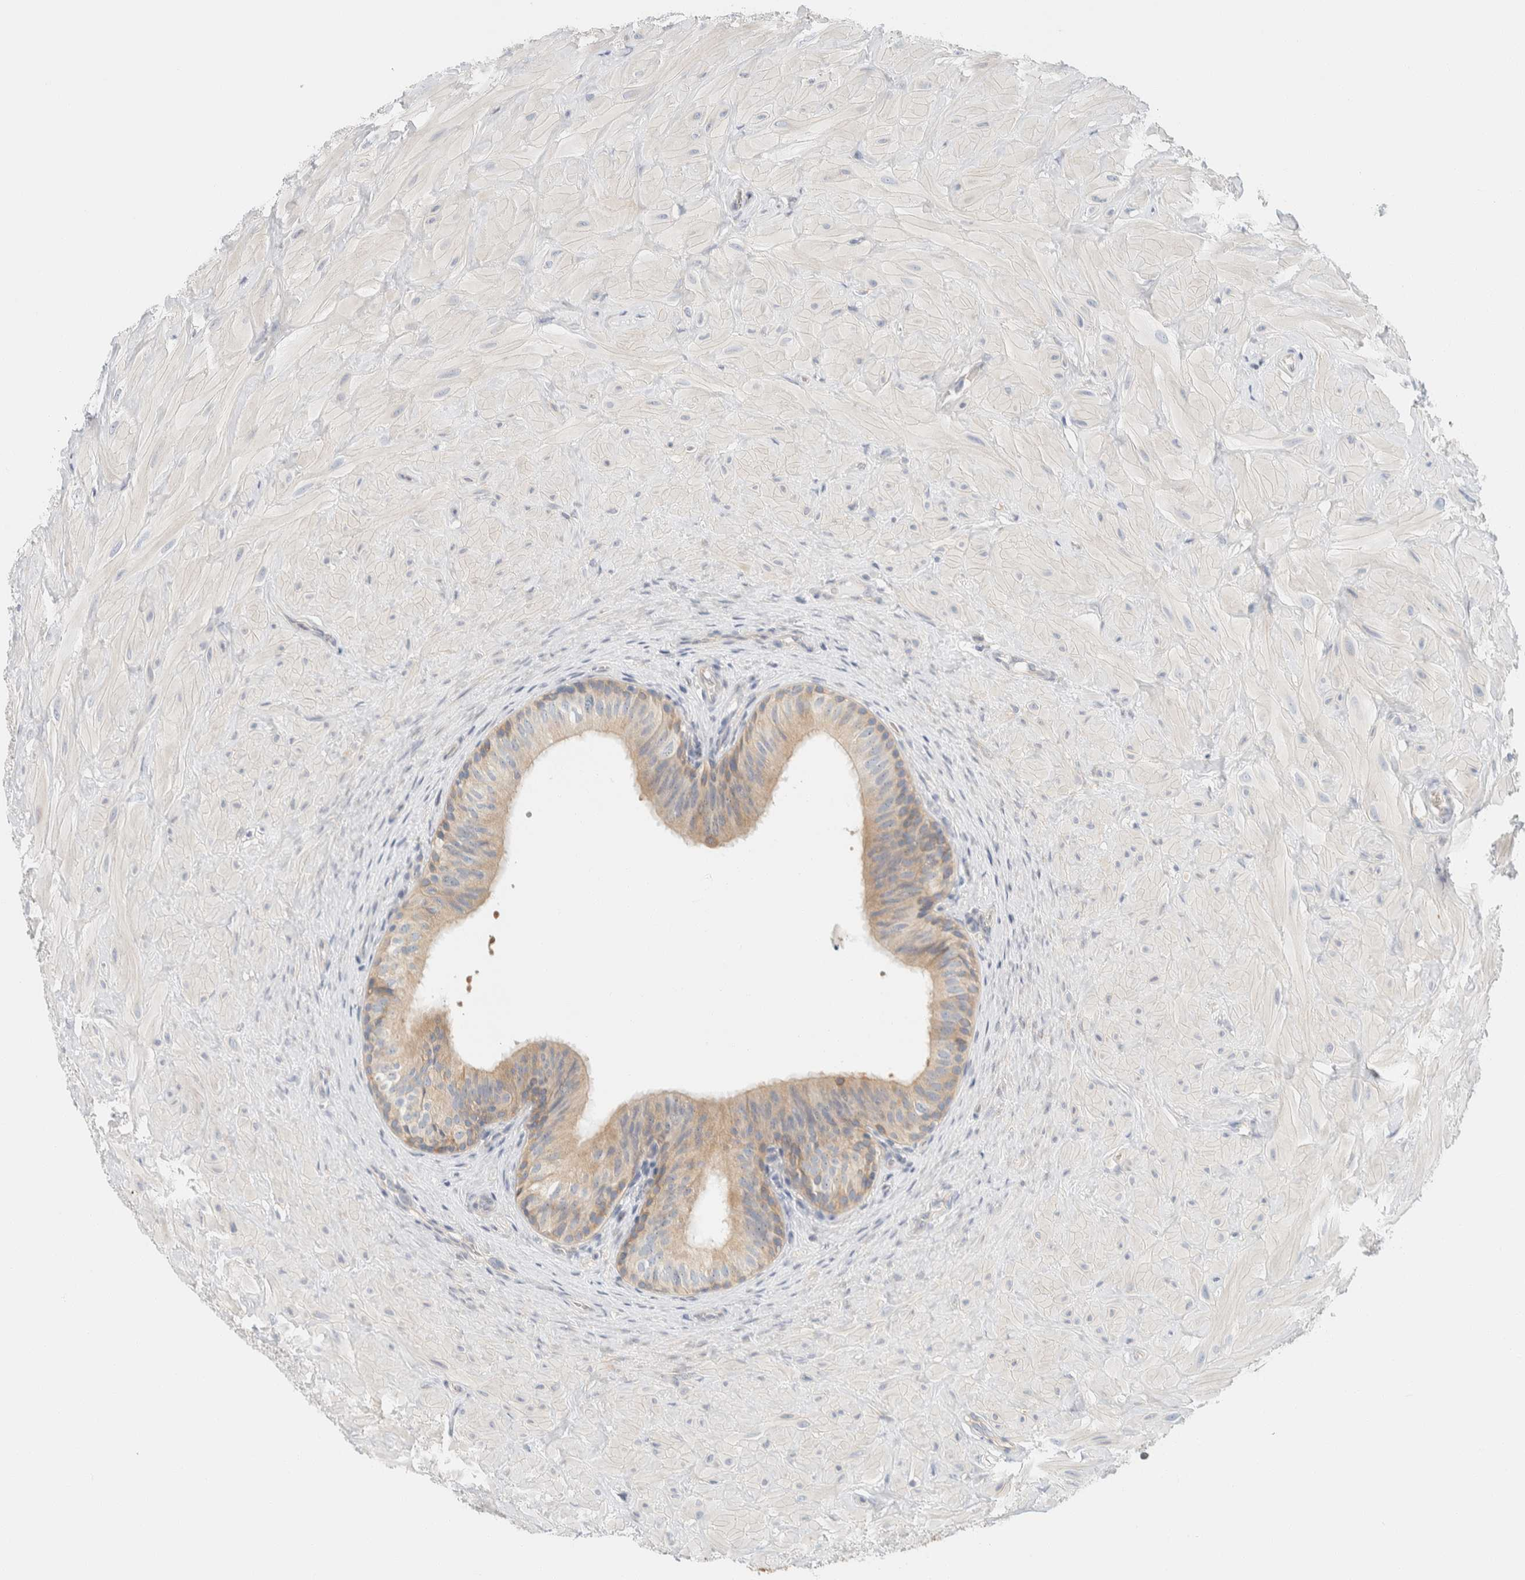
{"staining": {"intensity": "weak", "quantity": ">75%", "location": "cytoplasmic/membranous"}, "tissue": "epididymis", "cell_type": "Glandular cells", "image_type": "normal", "snomed": [{"axis": "morphology", "description": "Normal tissue, NOS"}, {"axis": "topography", "description": "Soft tissue"}, {"axis": "topography", "description": "Epididymis"}], "caption": "Protein staining of unremarkable epididymis exhibits weak cytoplasmic/membranous positivity in approximately >75% of glandular cells. (IHC, brightfield microscopy, high magnification).", "gene": "AARSD1", "patient": {"sex": "male", "age": 26}}